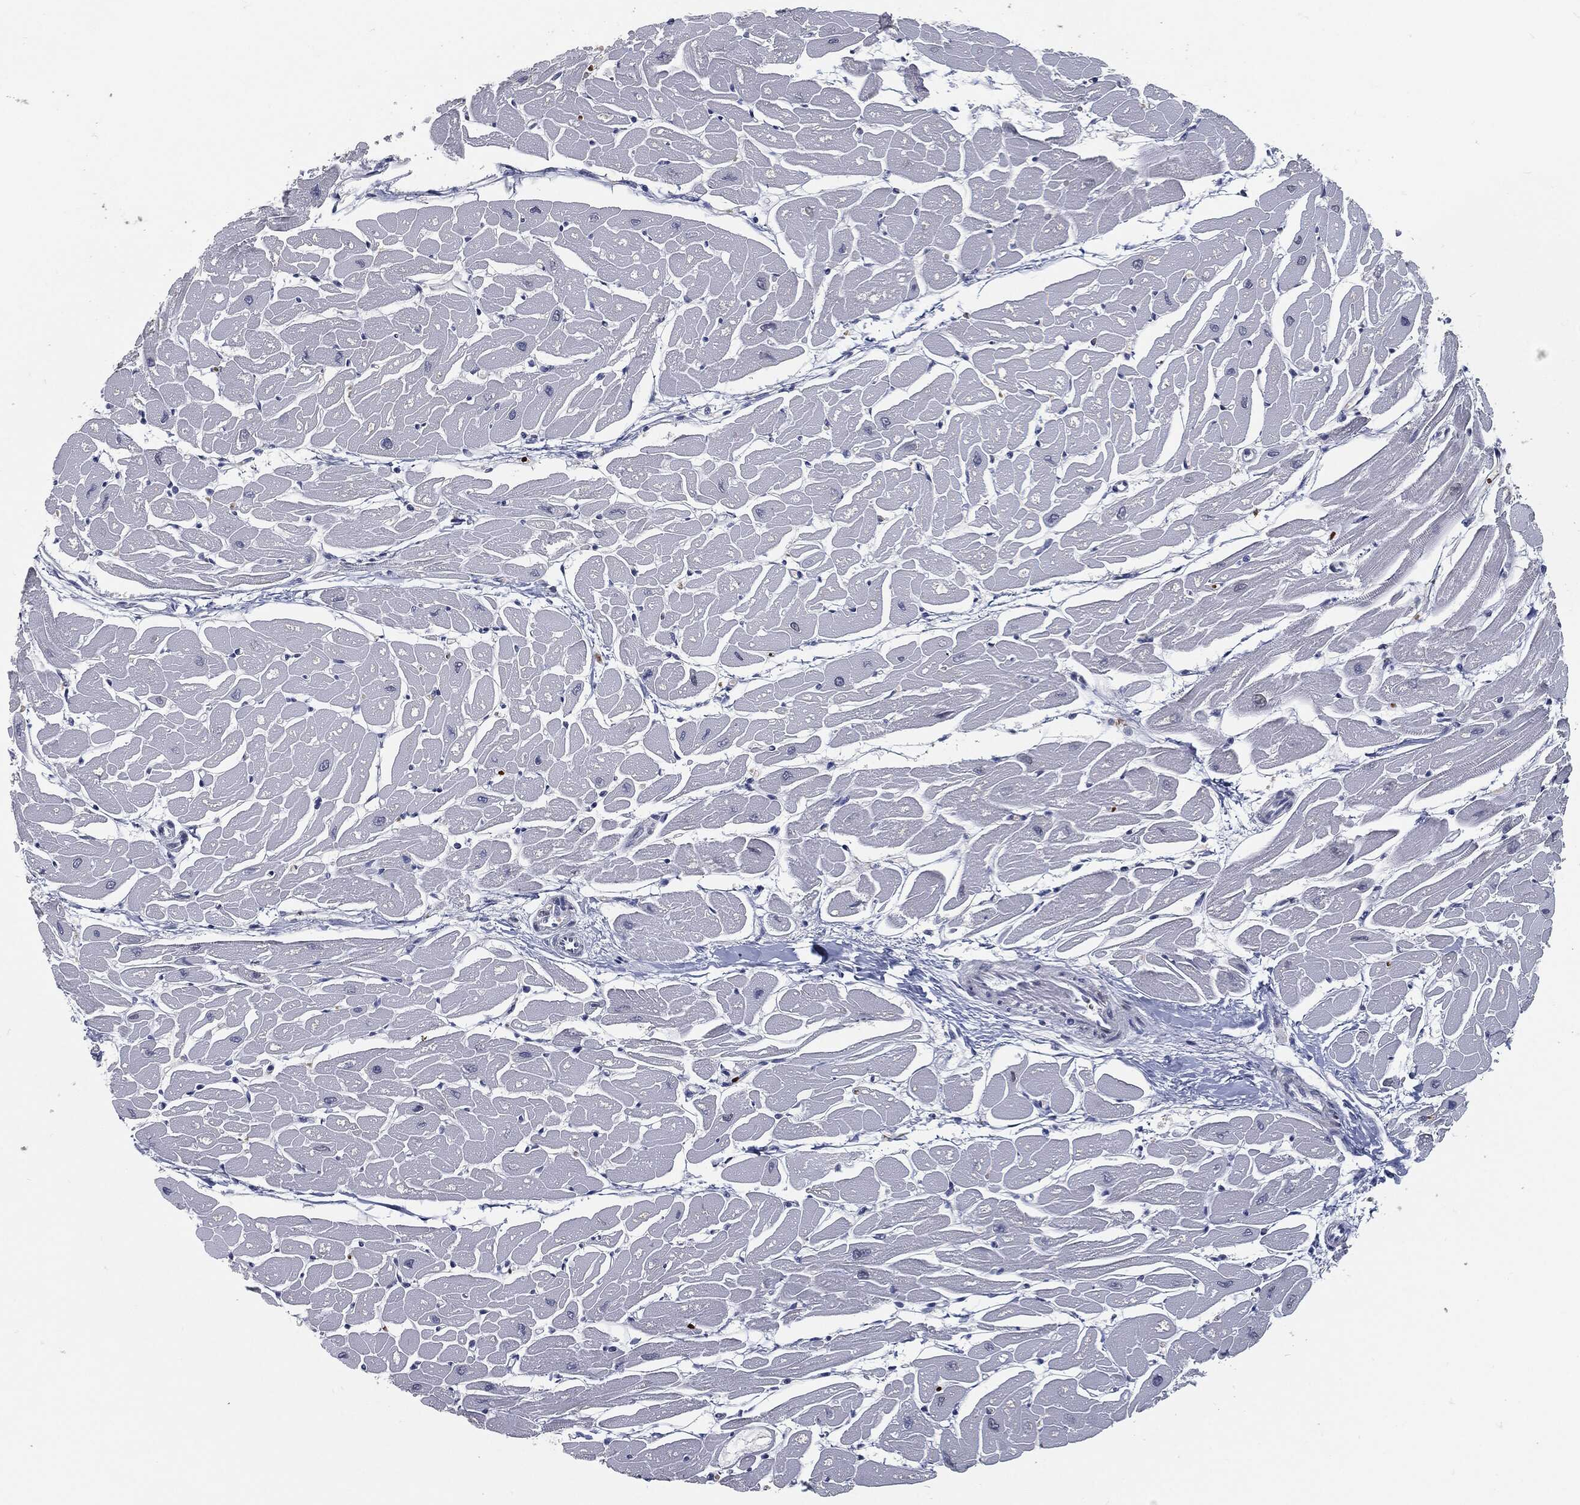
{"staining": {"intensity": "moderate", "quantity": "25%-75%", "location": "nuclear"}, "tissue": "heart muscle", "cell_type": "Cardiomyocytes", "image_type": "normal", "snomed": [{"axis": "morphology", "description": "Normal tissue, NOS"}, {"axis": "topography", "description": "Heart"}], "caption": "This photomicrograph reveals unremarkable heart muscle stained with immunohistochemistry to label a protein in brown. The nuclear of cardiomyocytes show moderate positivity for the protein. Nuclei are counter-stained blue.", "gene": "ANXA1", "patient": {"sex": "male", "age": 57}}